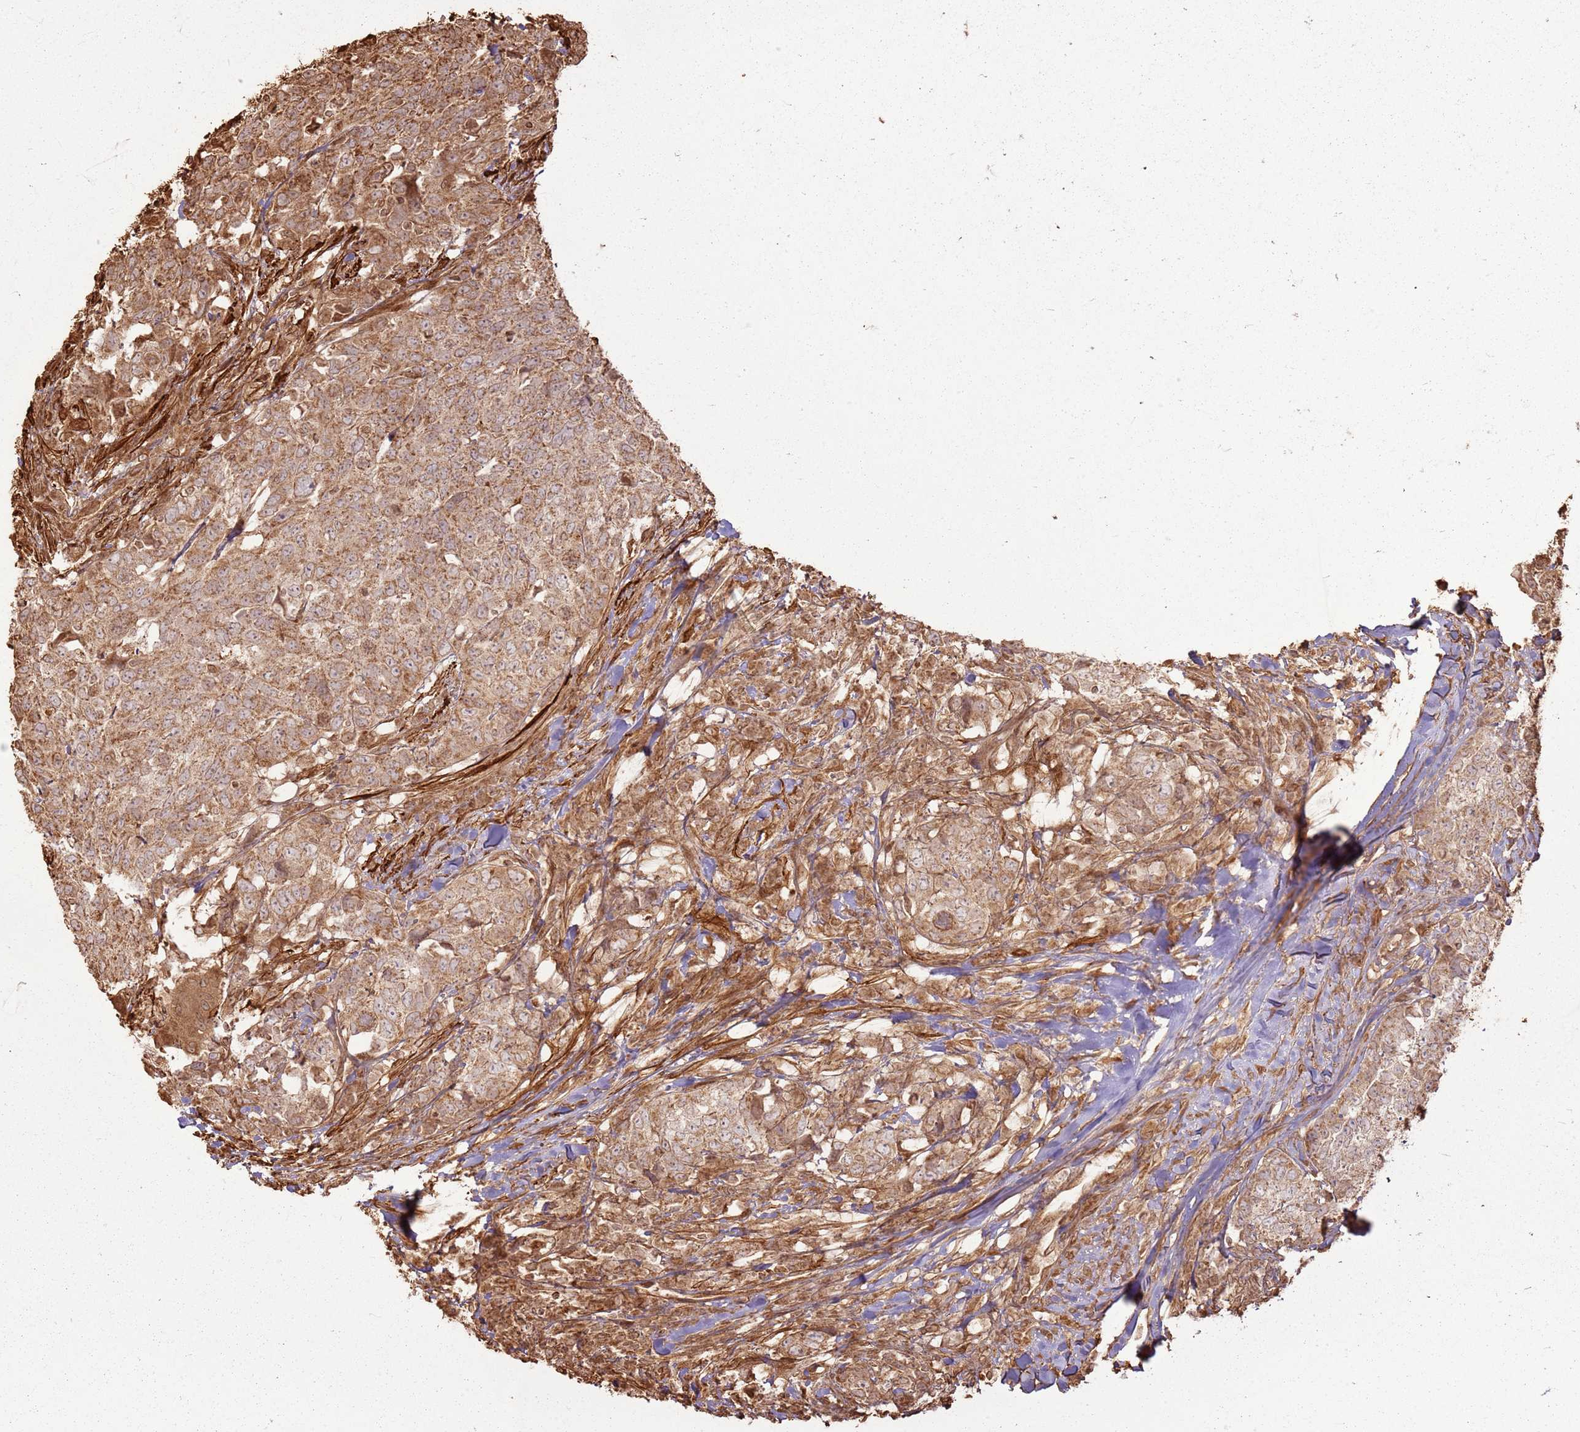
{"staining": {"intensity": "moderate", "quantity": ">75%", "location": "cytoplasmic/membranous"}, "tissue": "head and neck cancer", "cell_type": "Tumor cells", "image_type": "cancer", "snomed": [{"axis": "morphology", "description": "Normal tissue, NOS"}, {"axis": "morphology", "description": "Squamous cell carcinoma, NOS"}, {"axis": "topography", "description": "Skeletal muscle"}, {"axis": "topography", "description": "Vascular tissue"}, {"axis": "topography", "description": "Peripheral nerve tissue"}, {"axis": "topography", "description": "Head-Neck"}], "caption": "This is an image of immunohistochemistry staining of head and neck cancer, which shows moderate expression in the cytoplasmic/membranous of tumor cells.", "gene": "DDX59", "patient": {"sex": "male", "age": 66}}